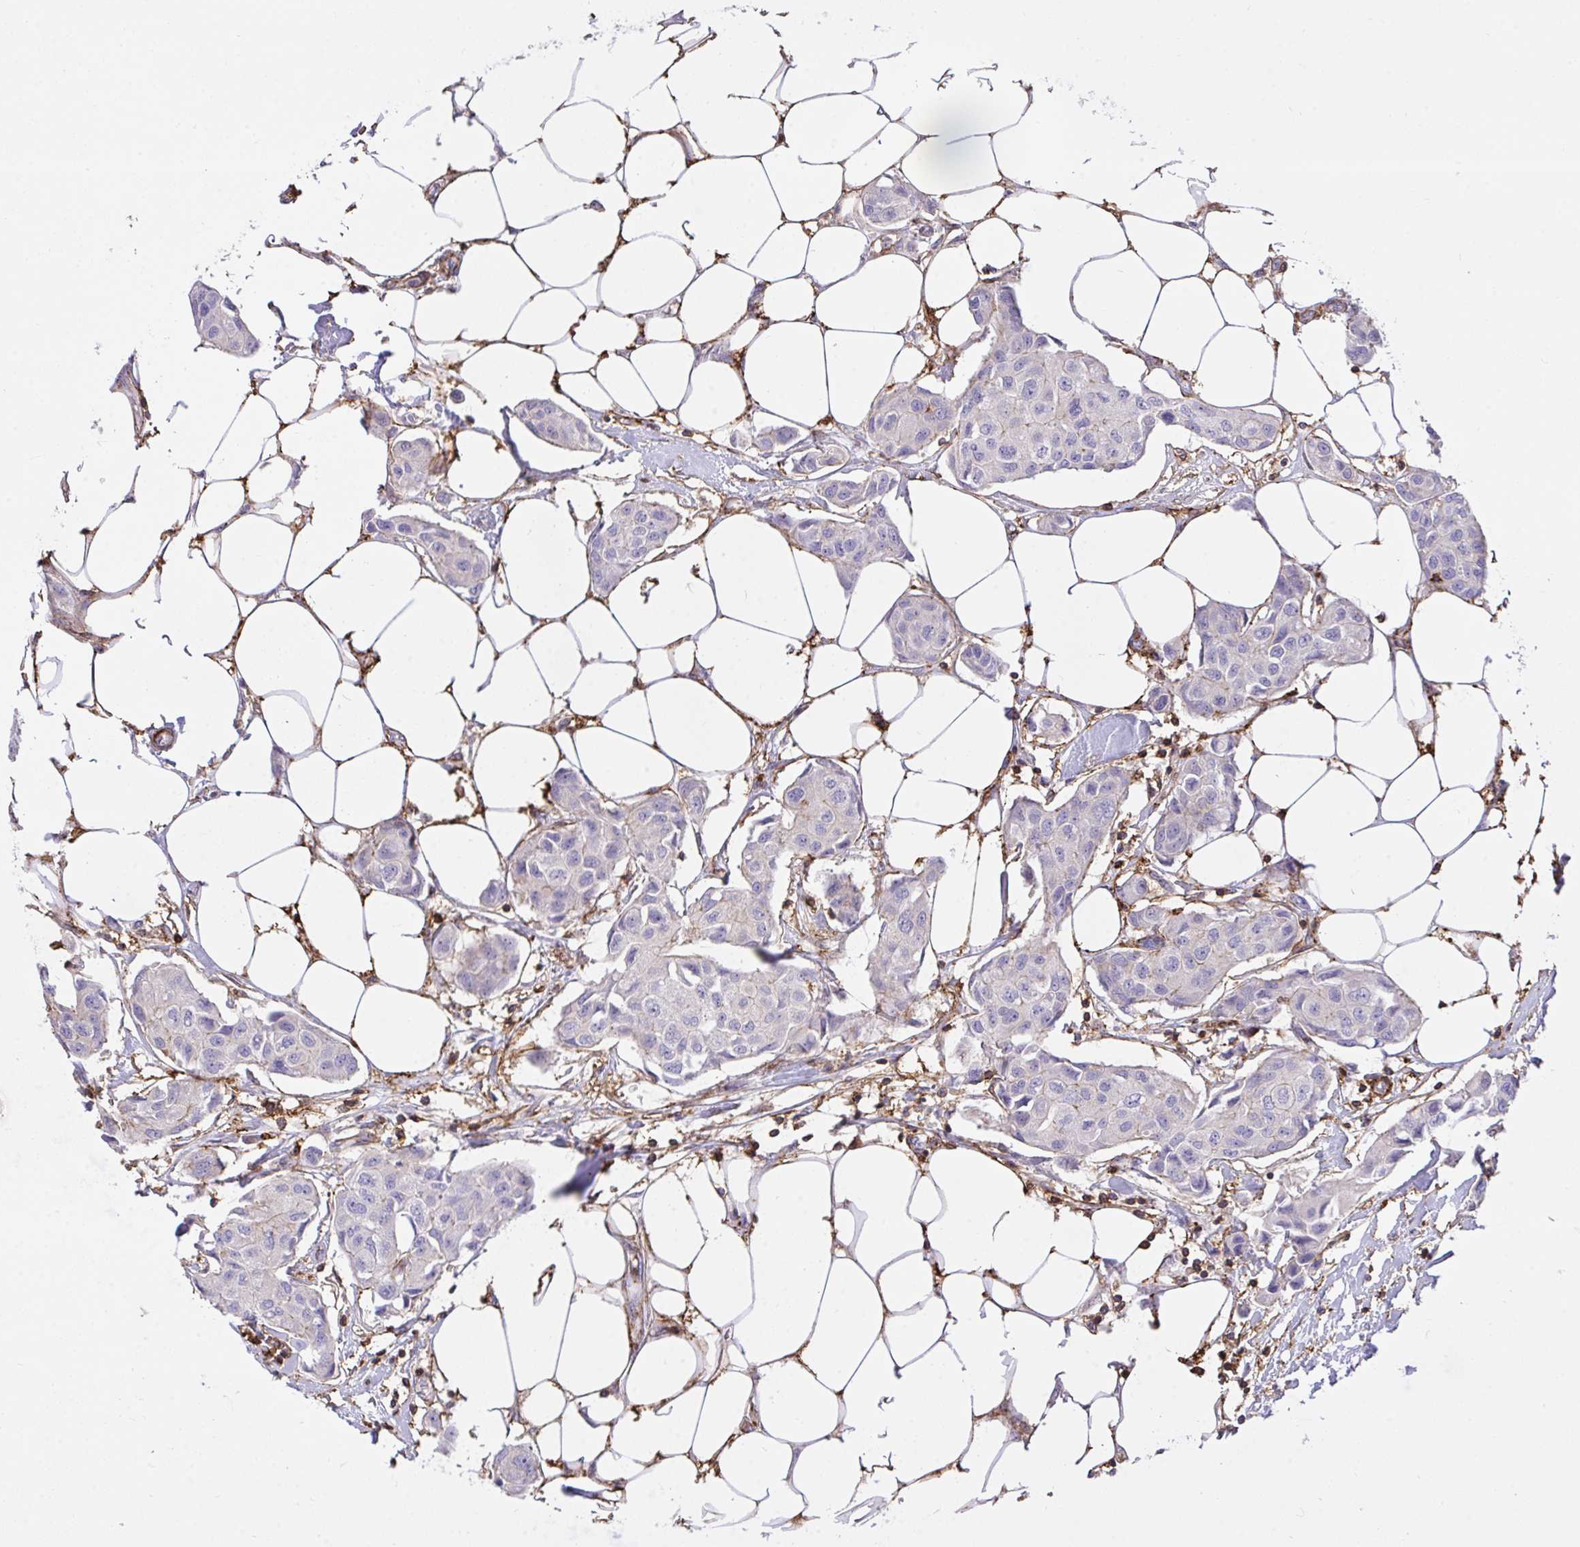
{"staining": {"intensity": "weak", "quantity": "<25%", "location": "cytoplasmic/membranous"}, "tissue": "breast cancer", "cell_type": "Tumor cells", "image_type": "cancer", "snomed": [{"axis": "morphology", "description": "Duct carcinoma"}, {"axis": "topography", "description": "Breast"}, {"axis": "topography", "description": "Lymph node"}], "caption": "Human breast cancer (invasive ductal carcinoma) stained for a protein using immunohistochemistry (IHC) exhibits no expression in tumor cells.", "gene": "ERI1", "patient": {"sex": "female", "age": 80}}